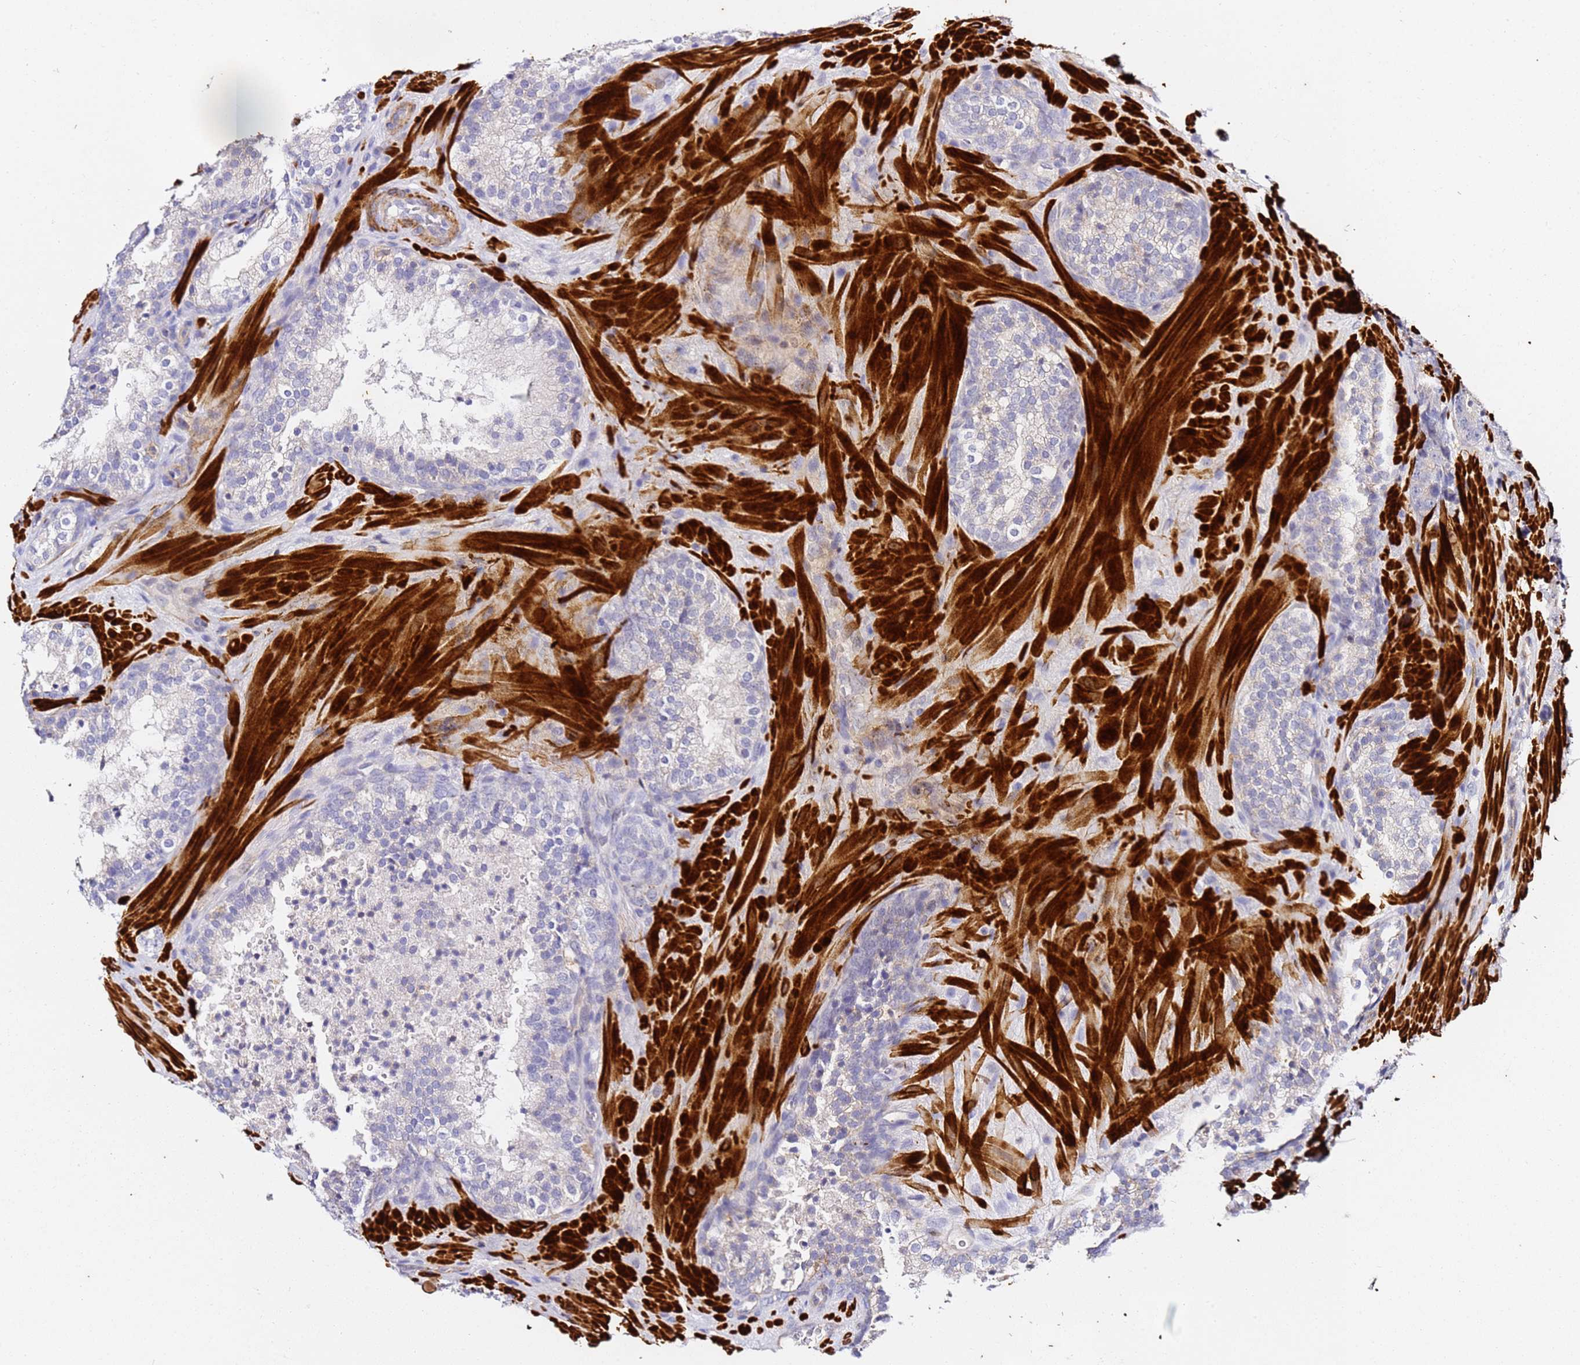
{"staining": {"intensity": "negative", "quantity": "none", "location": "none"}, "tissue": "prostate cancer", "cell_type": "Tumor cells", "image_type": "cancer", "snomed": [{"axis": "morphology", "description": "Adenocarcinoma, High grade"}, {"axis": "topography", "description": "Prostate"}], "caption": "High power microscopy histopathology image of an immunohistochemistry (IHC) histopathology image of high-grade adenocarcinoma (prostate), revealing no significant staining in tumor cells.", "gene": "ZNF671", "patient": {"sex": "male", "age": 56}}